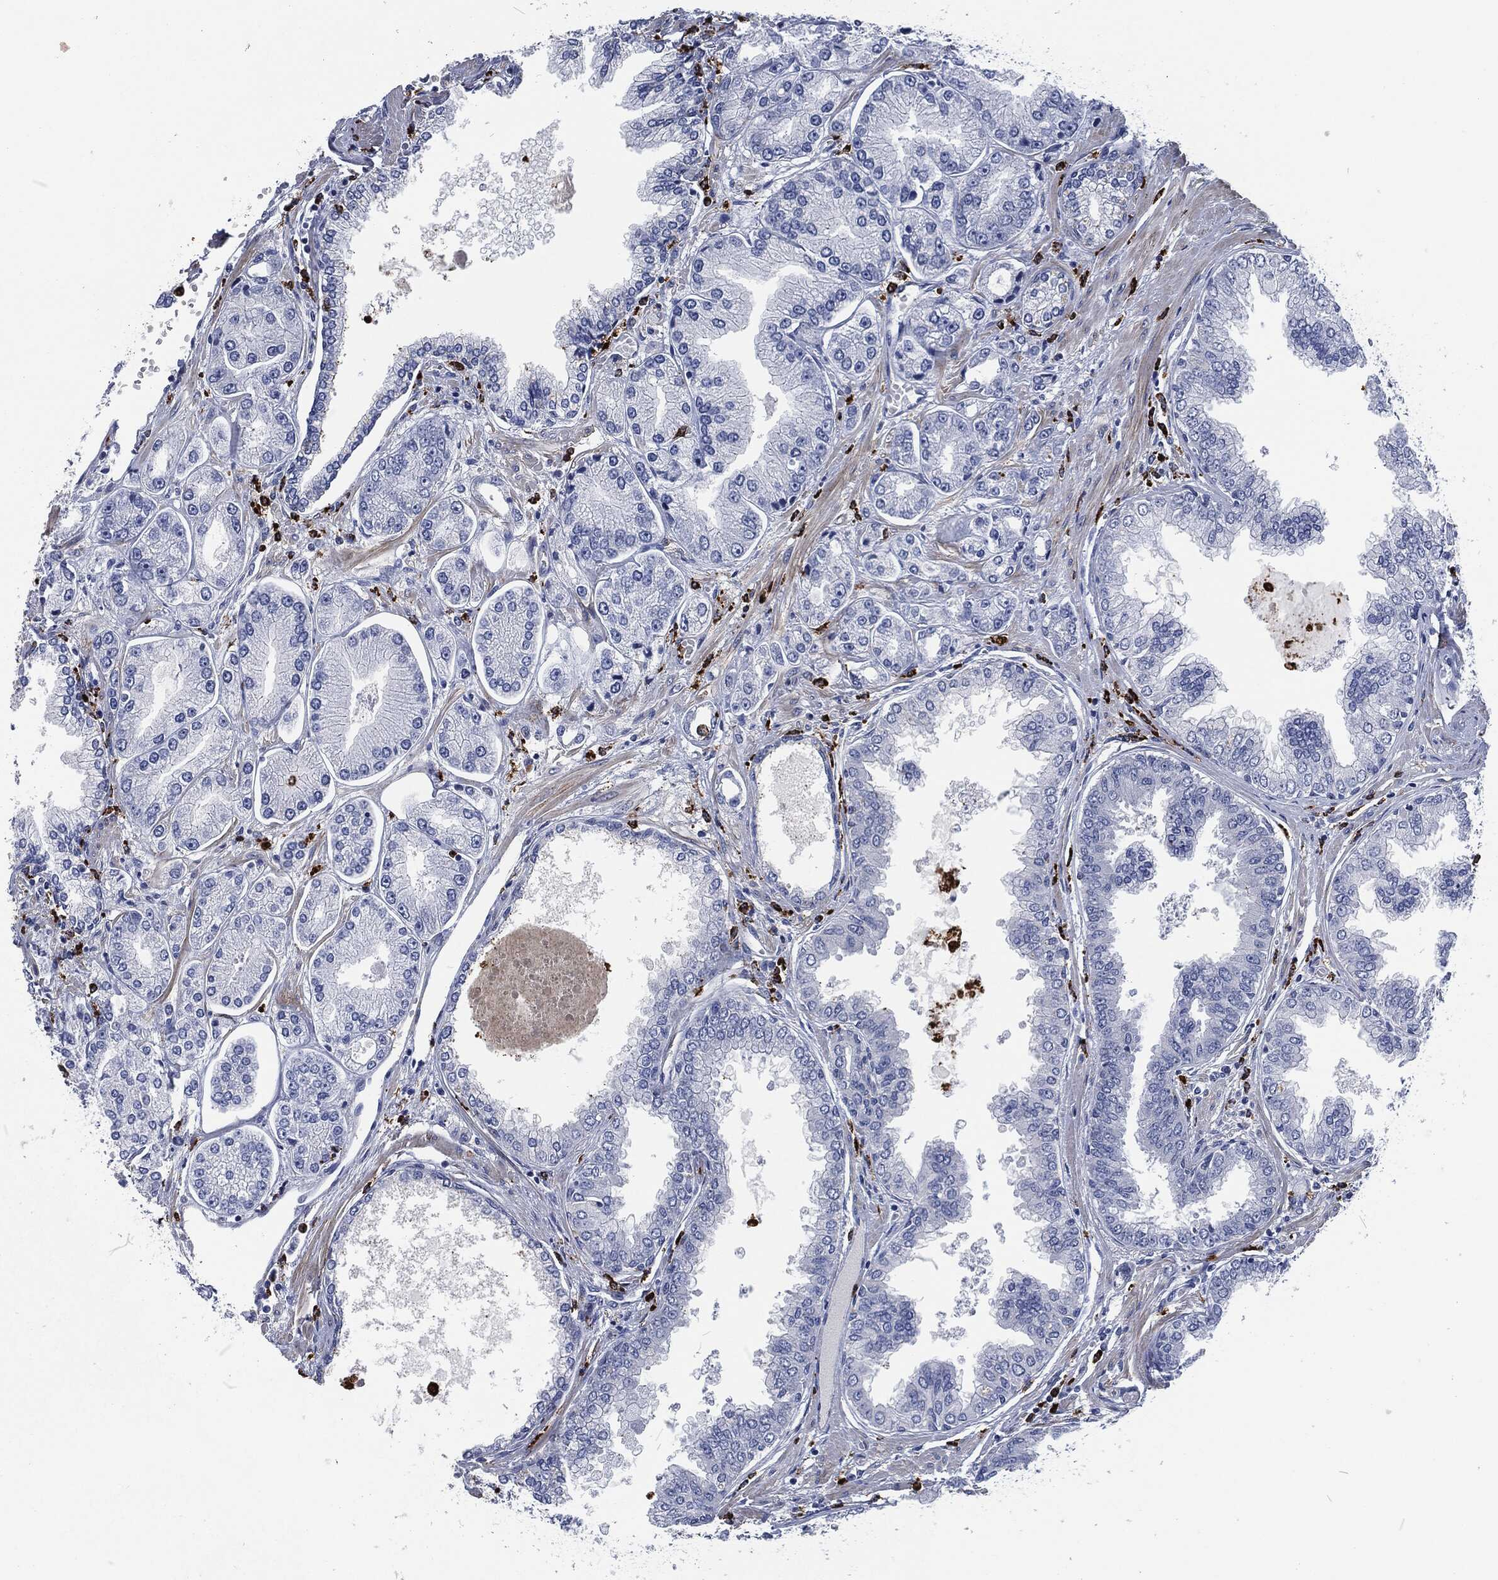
{"staining": {"intensity": "negative", "quantity": "none", "location": "none"}, "tissue": "prostate cancer", "cell_type": "Tumor cells", "image_type": "cancer", "snomed": [{"axis": "morphology", "description": "Adenocarcinoma, Low grade"}, {"axis": "topography", "description": "Prostate"}], "caption": "IHC micrograph of neoplastic tissue: prostate cancer stained with DAB (3,3'-diaminobenzidine) displays no significant protein expression in tumor cells.", "gene": "MPO", "patient": {"sex": "male", "age": 72}}